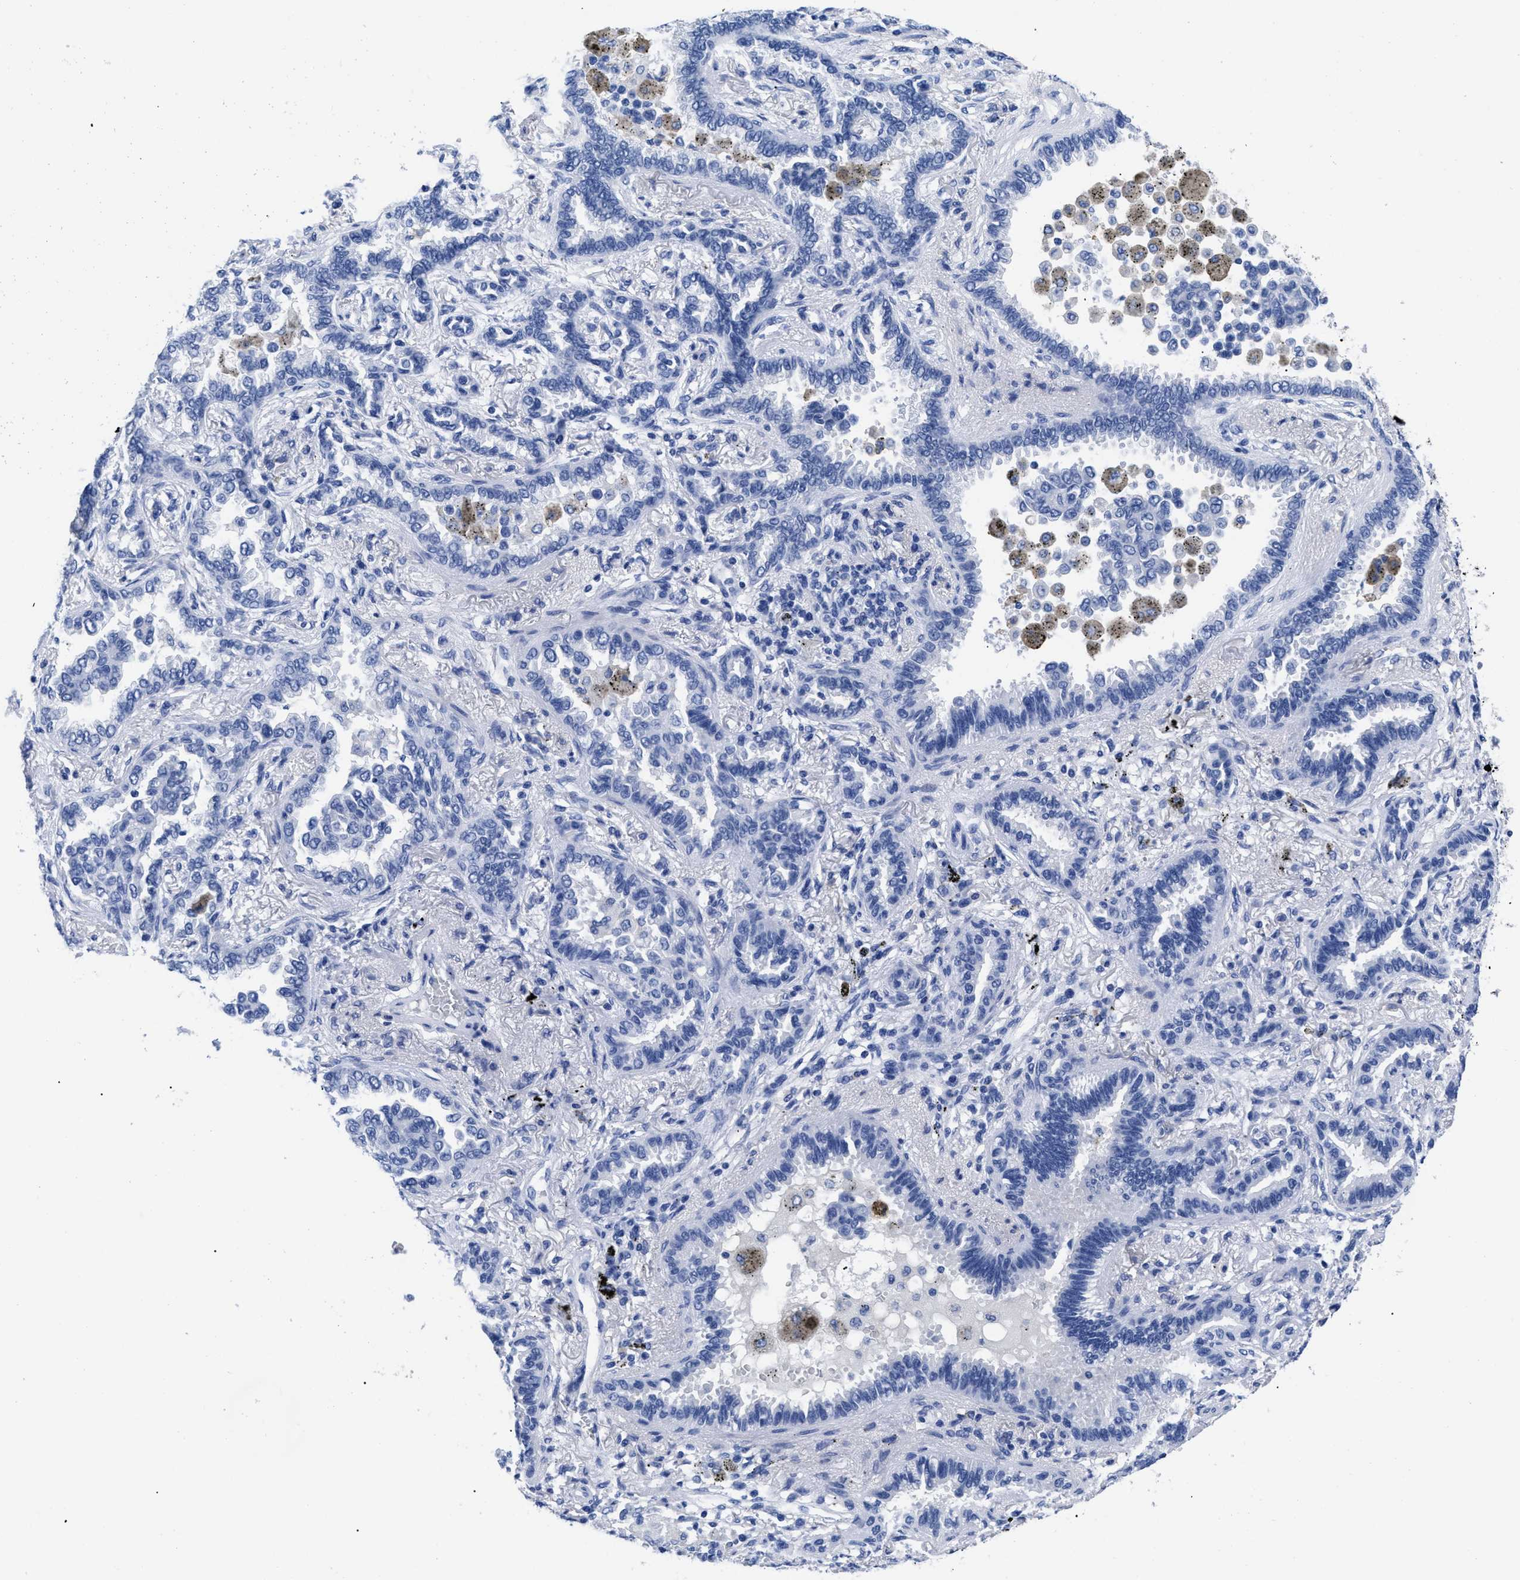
{"staining": {"intensity": "negative", "quantity": "none", "location": "none"}, "tissue": "lung cancer", "cell_type": "Tumor cells", "image_type": "cancer", "snomed": [{"axis": "morphology", "description": "Normal tissue, NOS"}, {"axis": "morphology", "description": "Adenocarcinoma, NOS"}, {"axis": "topography", "description": "Lung"}], "caption": "Human lung cancer stained for a protein using immunohistochemistry demonstrates no staining in tumor cells.", "gene": "TREML1", "patient": {"sex": "male", "age": 59}}